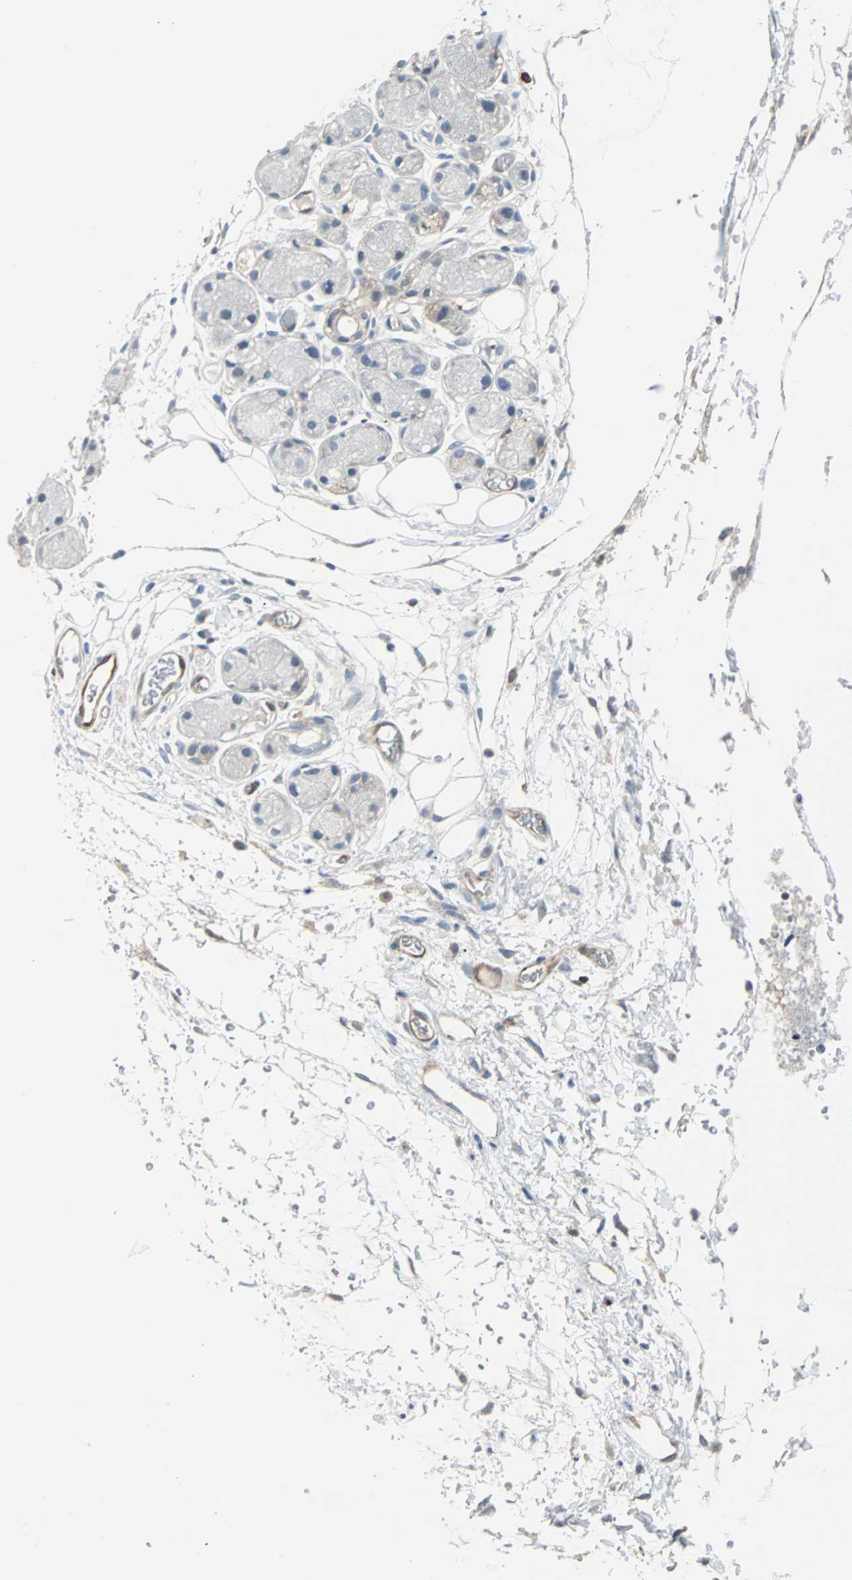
{"staining": {"intensity": "negative", "quantity": "none", "location": "none"}, "tissue": "adipose tissue", "cell_type": "Adipocytes", "image_type": "normal", "snomed": [{"axis": "morphology", "description": "Normal tissue, NOS"}, {"axis": "morphology", "description": "Inflammation, NOS"}, {"axis": "topography", "description": "Vascular tissue"}, {"axis": "topography", "description": "Salivary gland"}], "caption": "This is an immunohistochemistry (IHC) micrograph of benign human adipose tissue. There is no expression in adipocytes.", "gene": "SWAP70", "patient": {"sex": "female", "age": 75}}